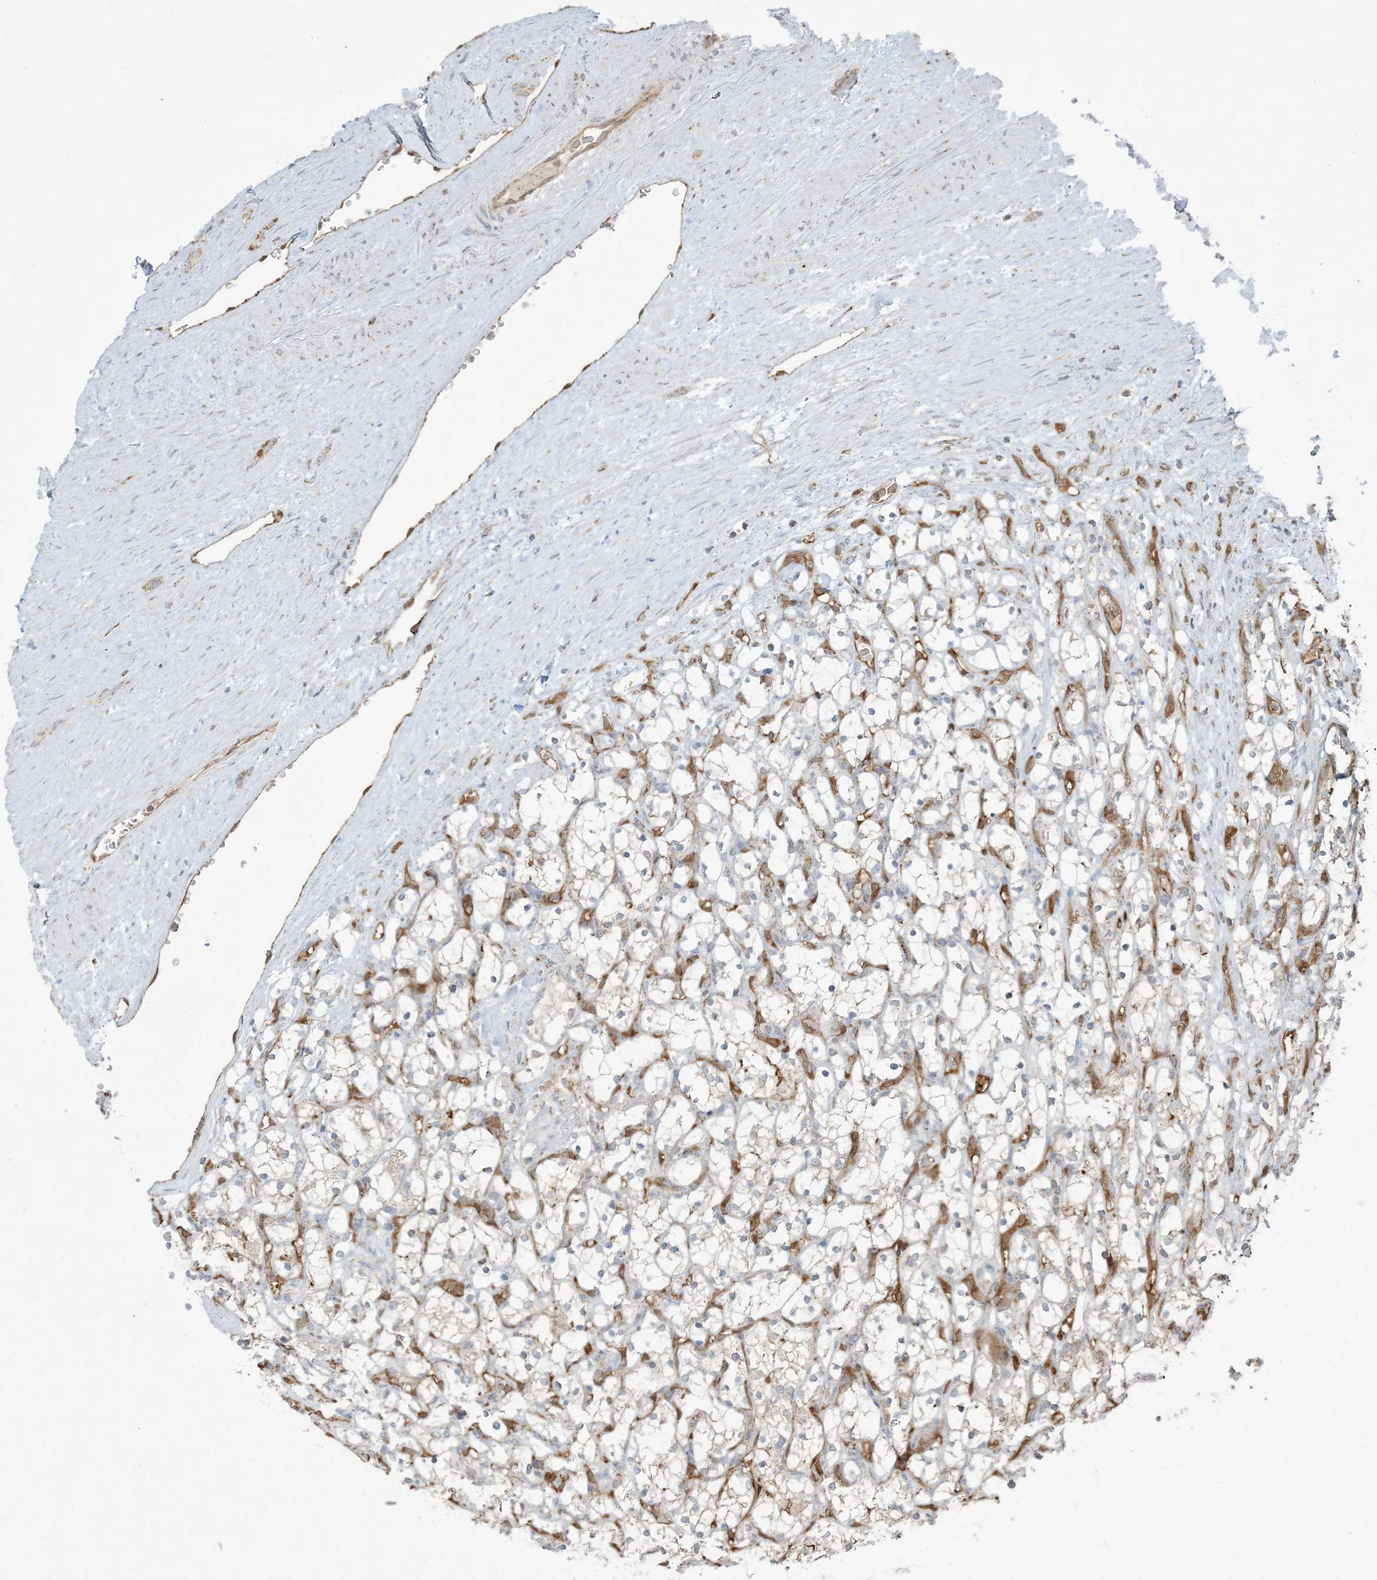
{"staining": {"intensity": "negative", "quantity": "none", "location": "none"}, "tissue": "renal cancer", "cell_type": "Tumor cells", "image_type": "cancer", "snomed": [{"axis": "morphology", "description": "Adenocarcinoma, NOS"}, {"axis": "topography", "description": "Kidney"}], "caption": "Tumor cells are negative for protein expression in human renal cancer. (DAB (3,3'-diaminobenzidine) IHC visualized using brightfield microscopy, high magnification).", "gene": "PPM1F", "patient": {"sex": "female", "age": 69}}